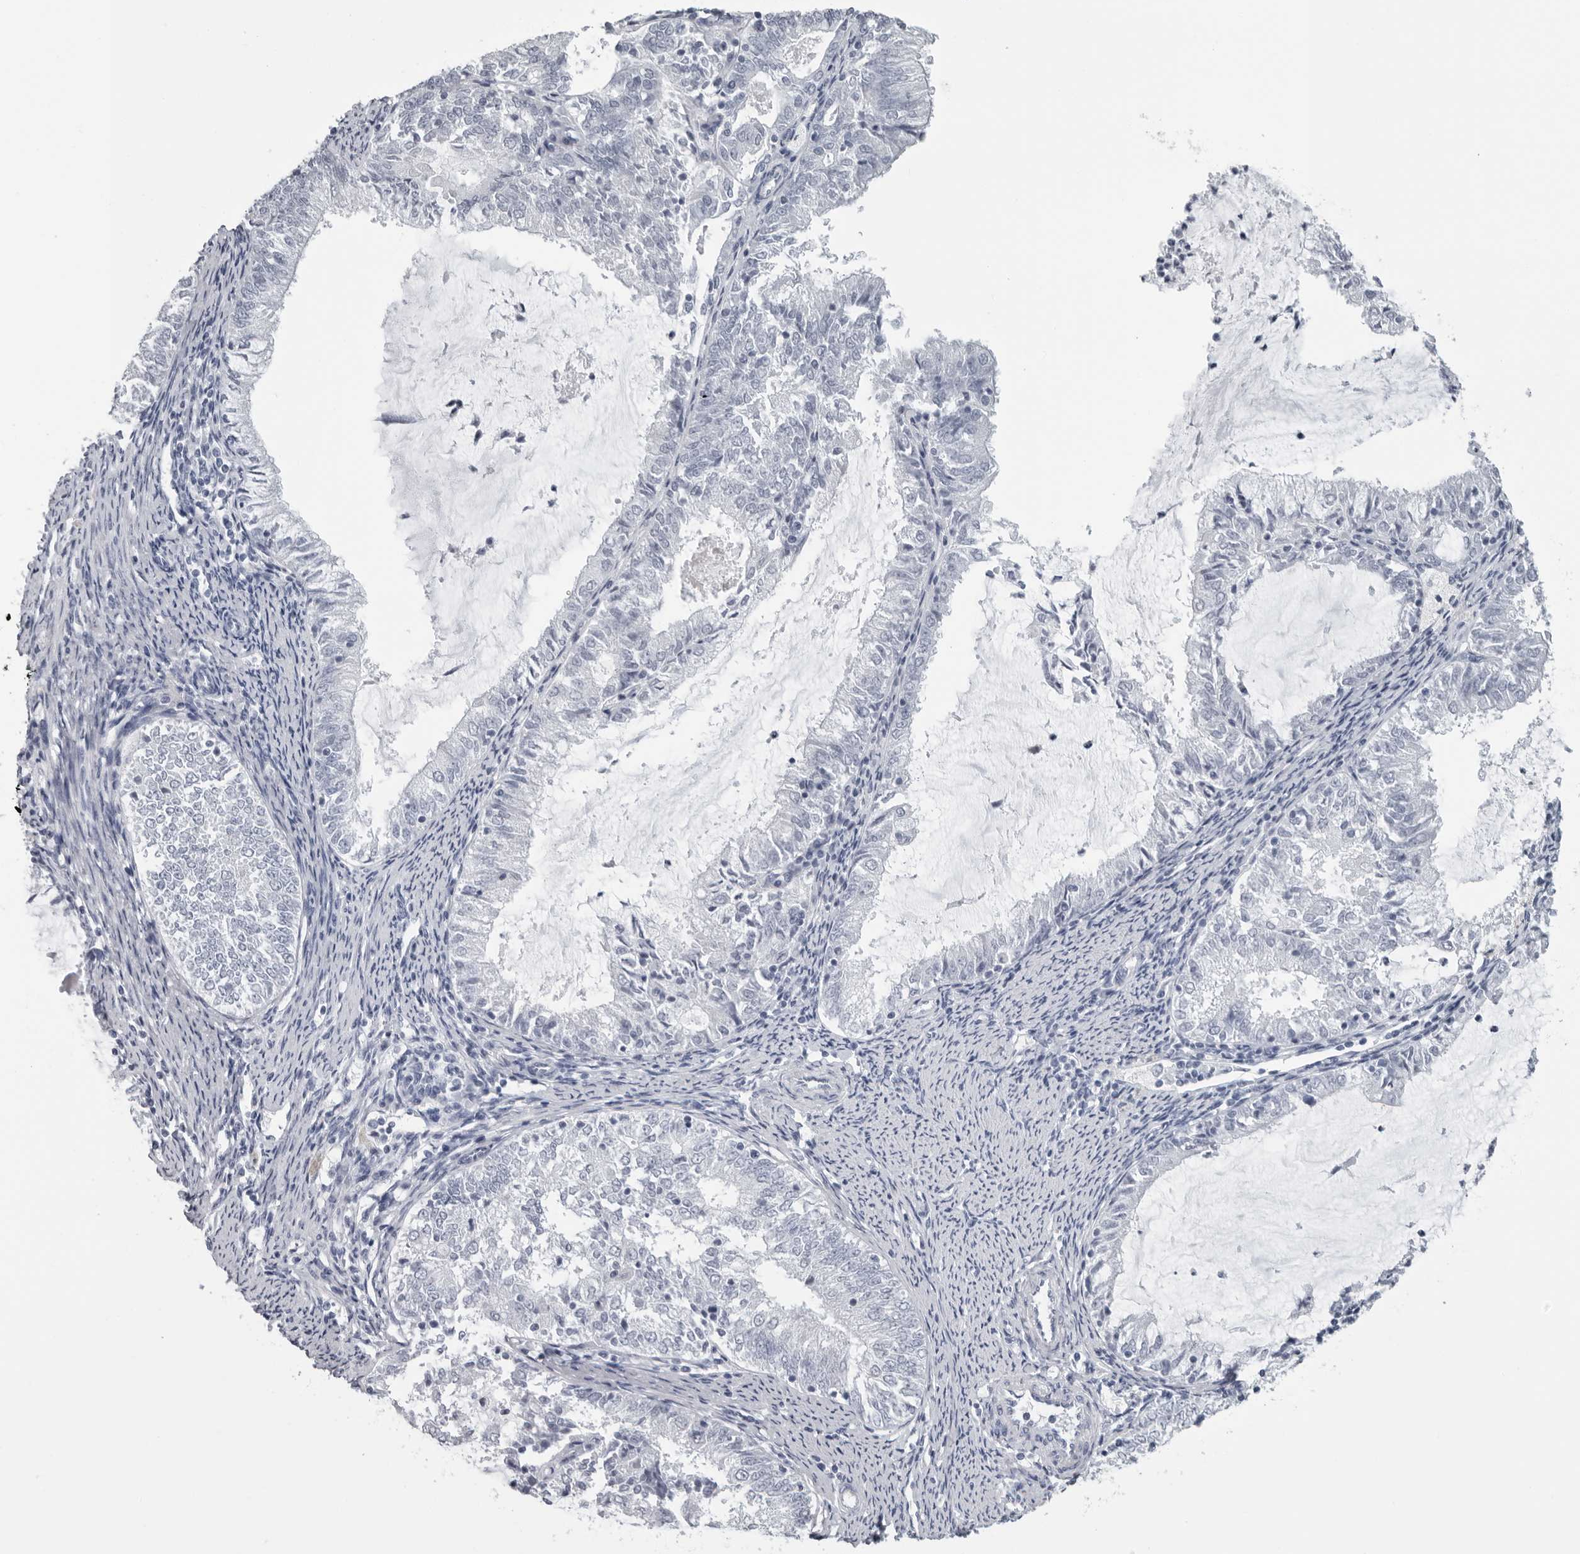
{"staining": {"intensity": "negative", "quantity": "none", "location": "none"}, "tissue": "endometrial cancer", "cell_type": "Tumor cells", "image_type": "cancer", "snomed": [{"axis": "morphology", "description": "Adenocarcinoma, NOS"}, {"axis": "topography", "description": "Endometrium"}], "caption": "This image is of endometrial cancer (adenocarcinoma) stained with immunohistochemistry to label a protein in brown with the nuclei are counter-stained blue. There is no expression in tumor cells. The staining was performed using DAB to visualize the protein expression in brown, while the nuclei were stained in blue with hematoxylin (Magnification: 20x).", "gene": "OPLAH", "patient": {"sex": "female", "age": 57}}